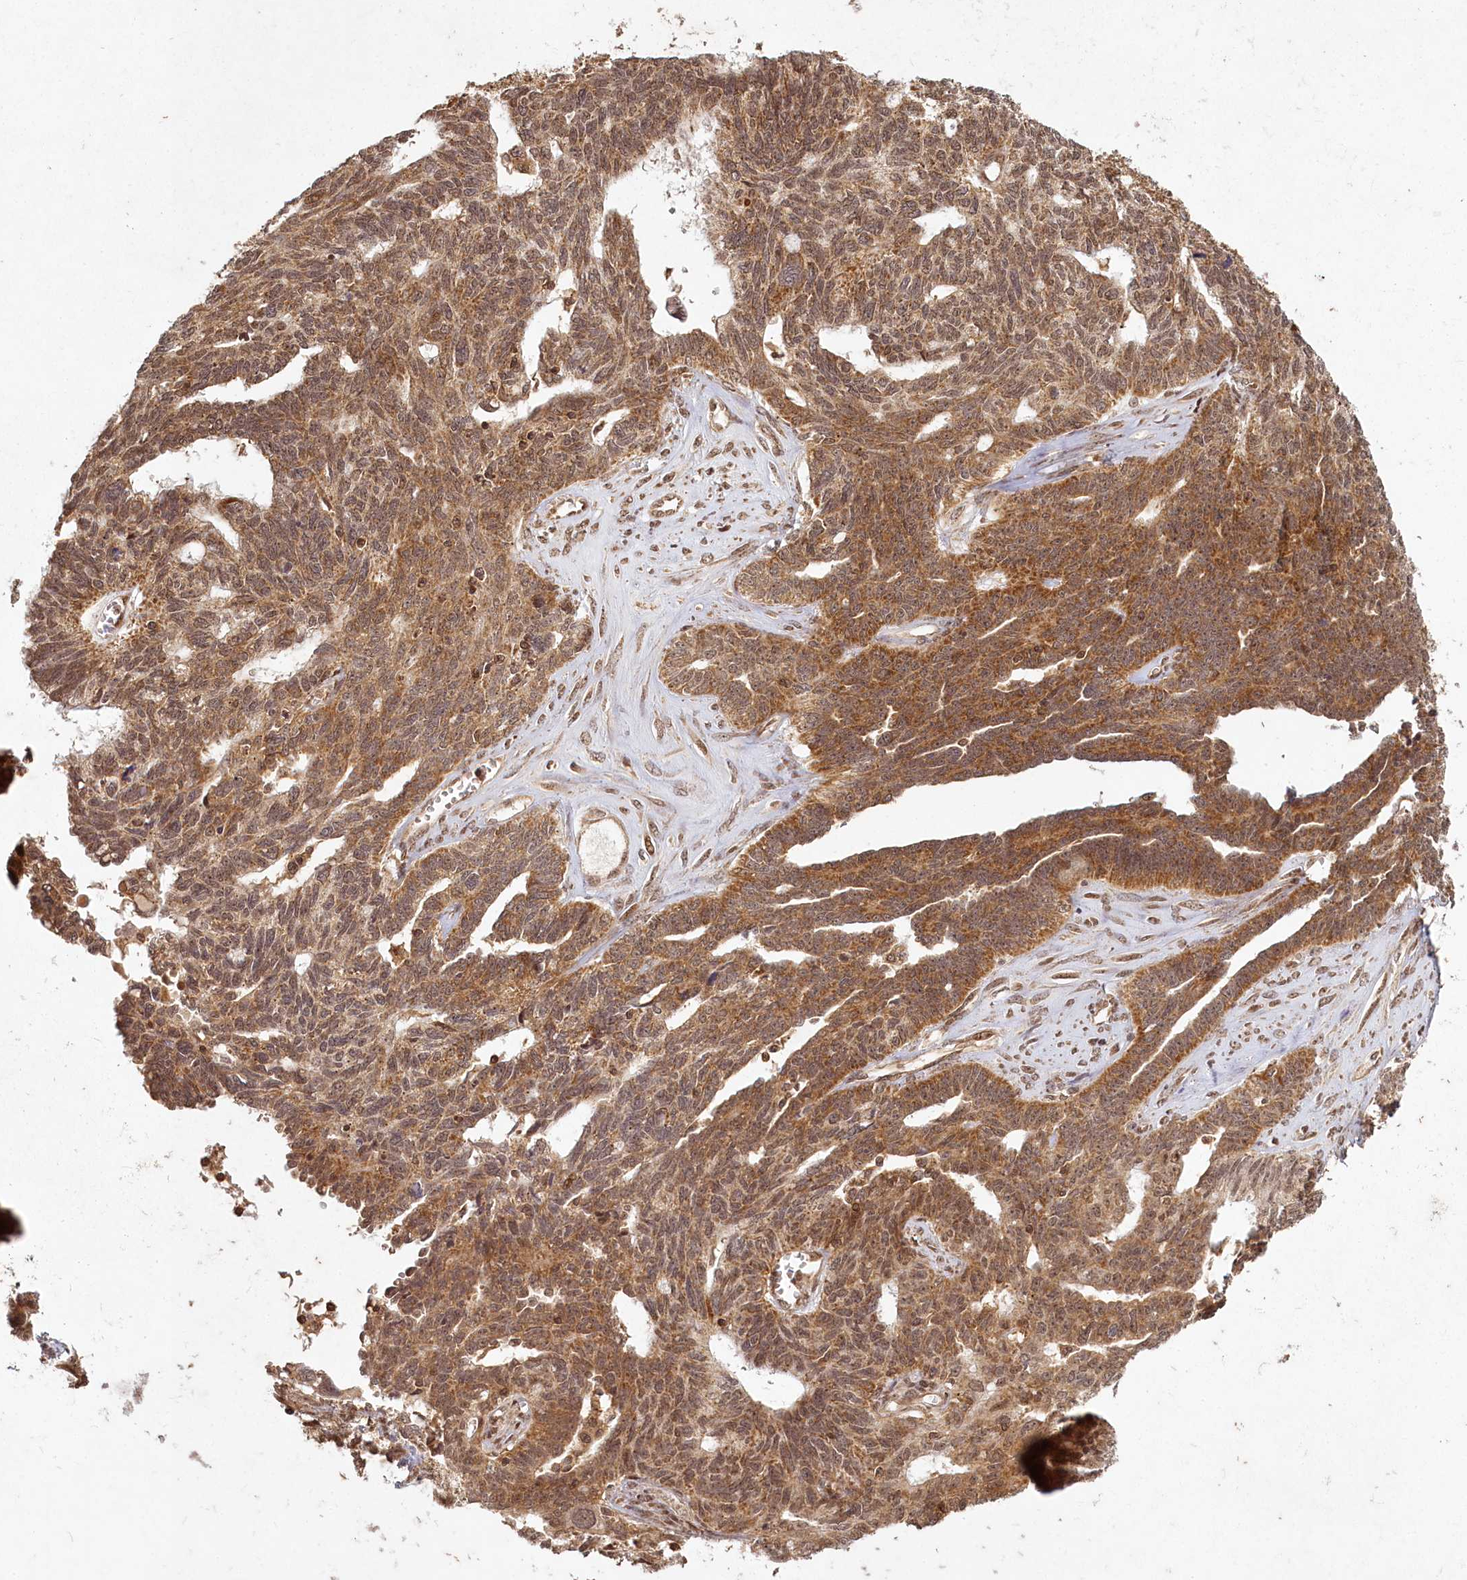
{"staining": {"intensity": "moderate", "quantity": ">75%", "location": "cytoplasmic/membranous,nuclear"}, "tissue": "ovarian cancer", "cell_type": "Tumor cells", "image_type": "cancer", "snomed": [{"axis": "morphology", "description": "Cystadenocarcinoma, serous, NOS"}, {"axis": "topography", "description": "Ovary"}], "caption": "Immunohistochemical staining of serous cystadenocarcinoma (ovarian) exhibits moderate cytoplasmic/membranous and nuclear protein staining in about >75% of tumor cells.", "gene": "MICU1", "patient": {"sex": "female", "age": 79}}